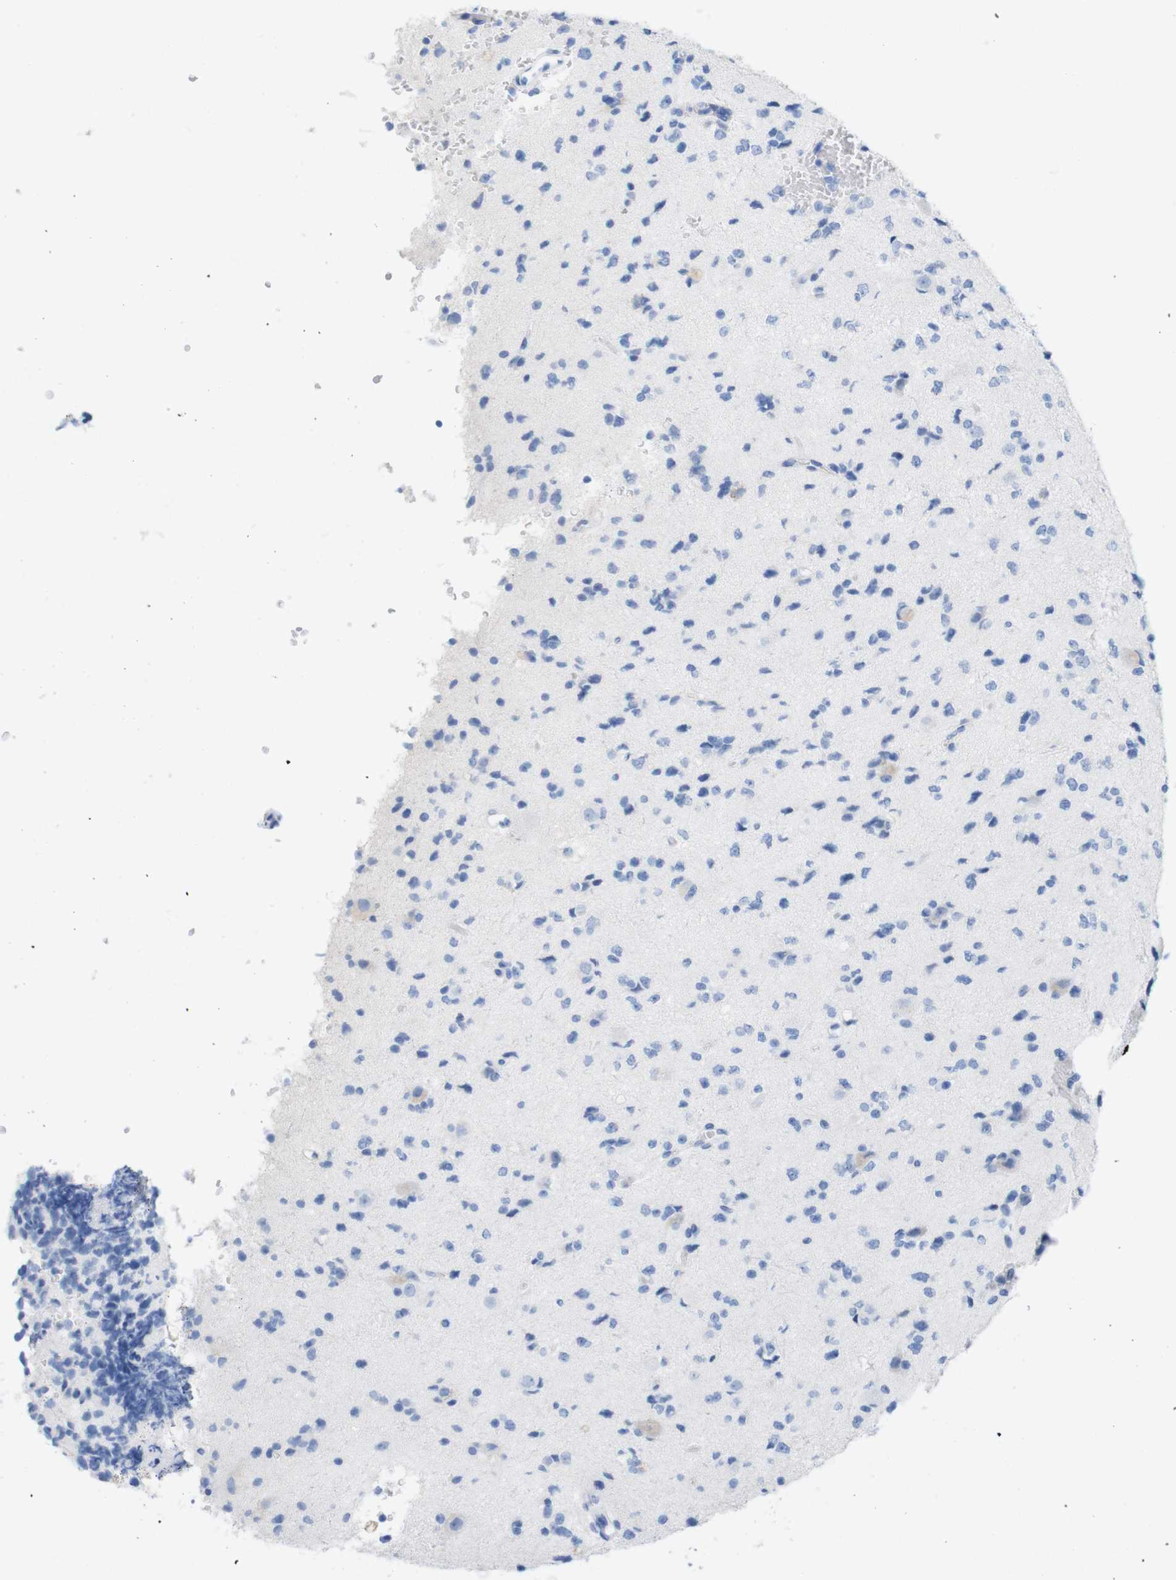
{"staining": {"intensity": "negative", "quantity": "none", "location": "none"}, "tissue": "glioma", "cell_type": "Tumor cells", "image_type": "cancer", "snomed": [{"axis": "morphology", "description": "Glioma, malignant, High grade"}, {"axis": "topography", "description": "pancreas cauda"}], "caption": "High-grade glioma (malignant) stained for a protein using immunohistochemistry displays no positivity tumor cells.", "gene": "LAG3", "patient": {"sex": "male", "age": 60}}